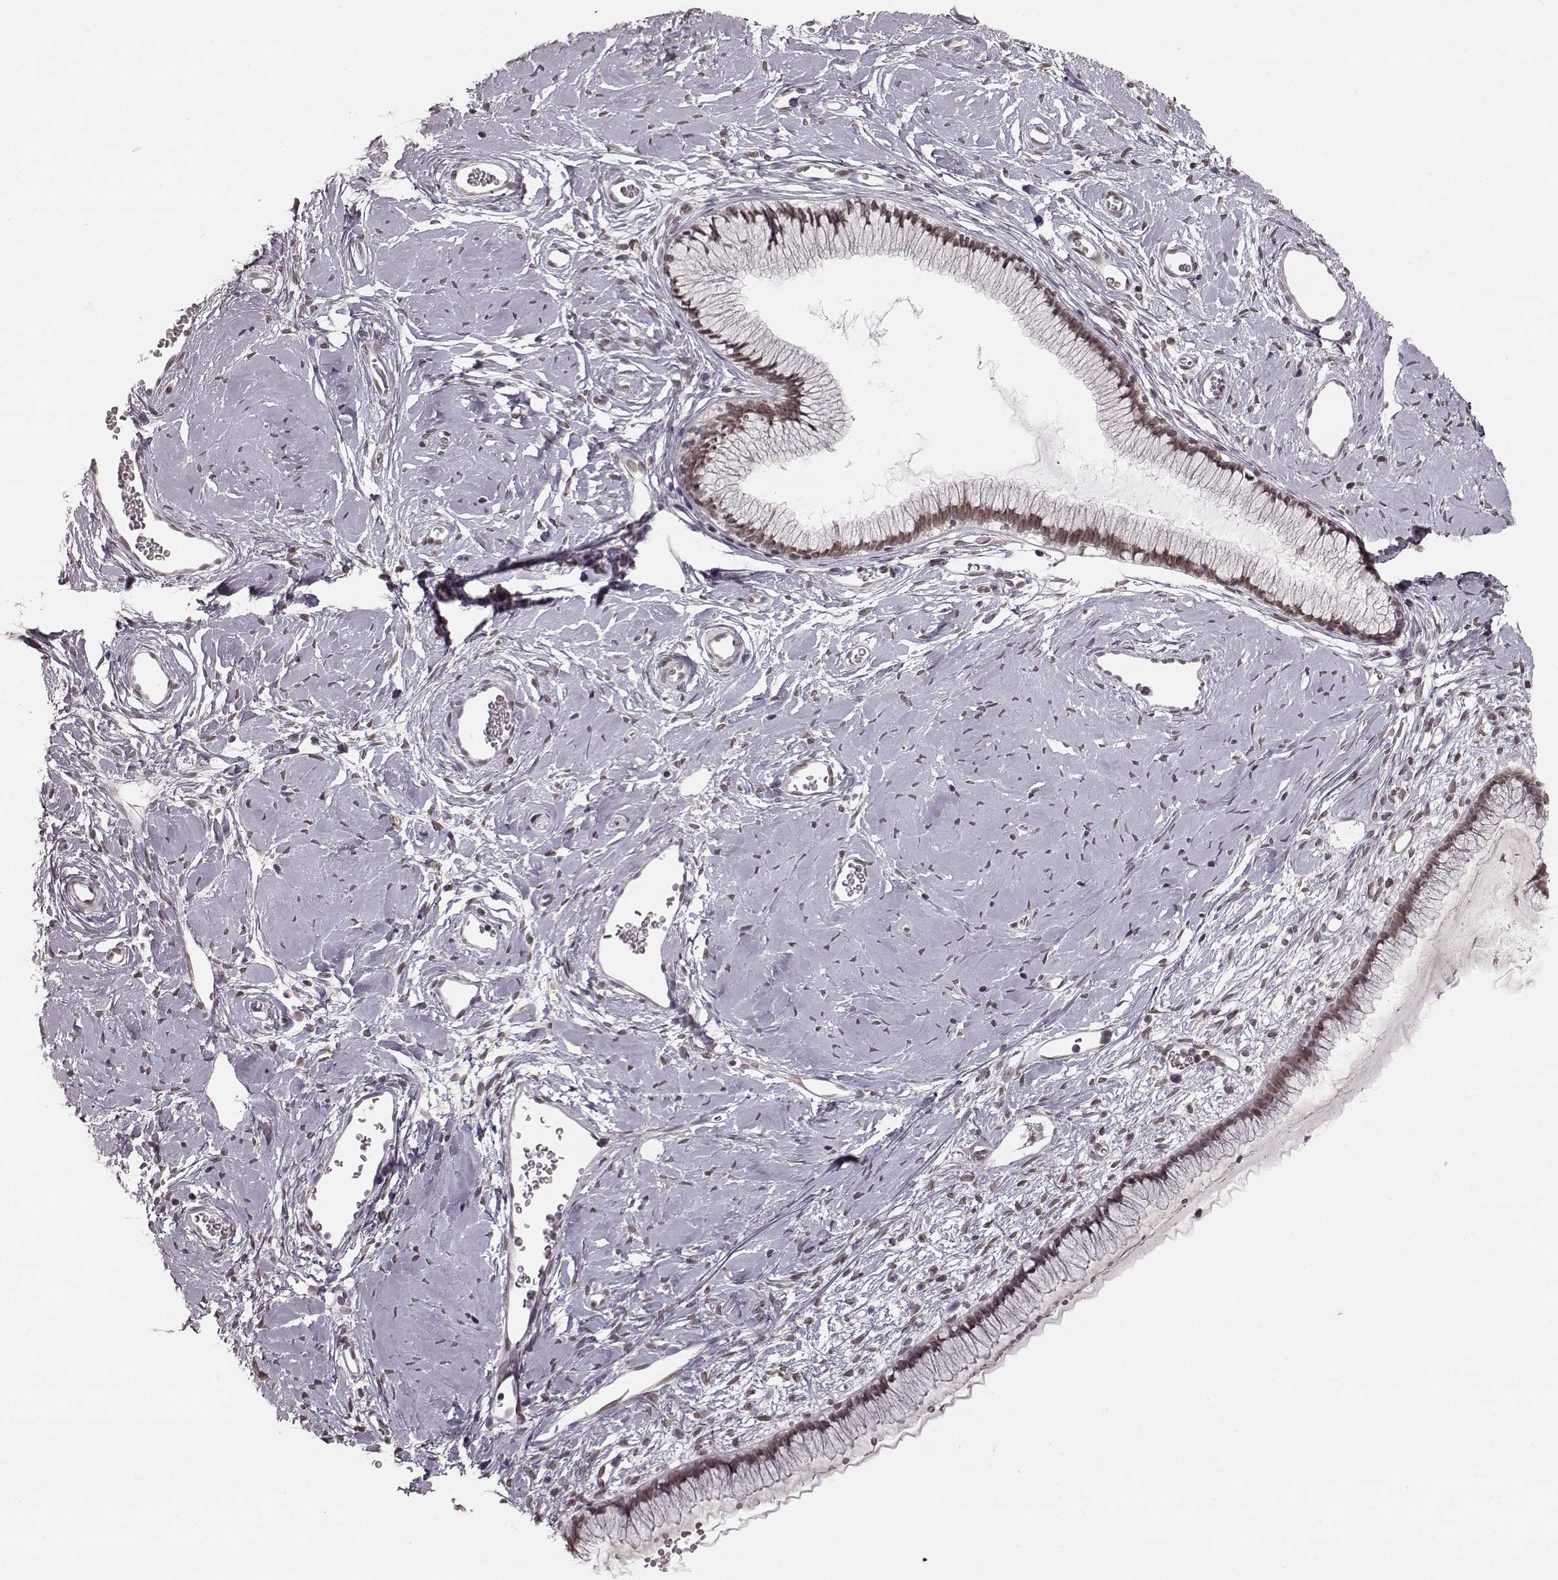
{"staining": {"intensity": "weak", "quantity": ">75%", "location": "cytoplasmic/membranous,nuclear"}, "tissue": "cervix", "cell_type": "Glandular cells", "image_type": "normal", "snomed": [{"axis": "morphology", "description": "Normal tissue, NOS"}, {"axis": "topography", "description": "Cervix"}], "caption": "This is a histology image of immunohistochemistry (IHC) staining of benign cervix, which shows weak staining in the cytoplasmic/membranous,nuclear of glandular cells.", "gene": "DCAF12", "patient": {"sex": "female", "age": 40}}